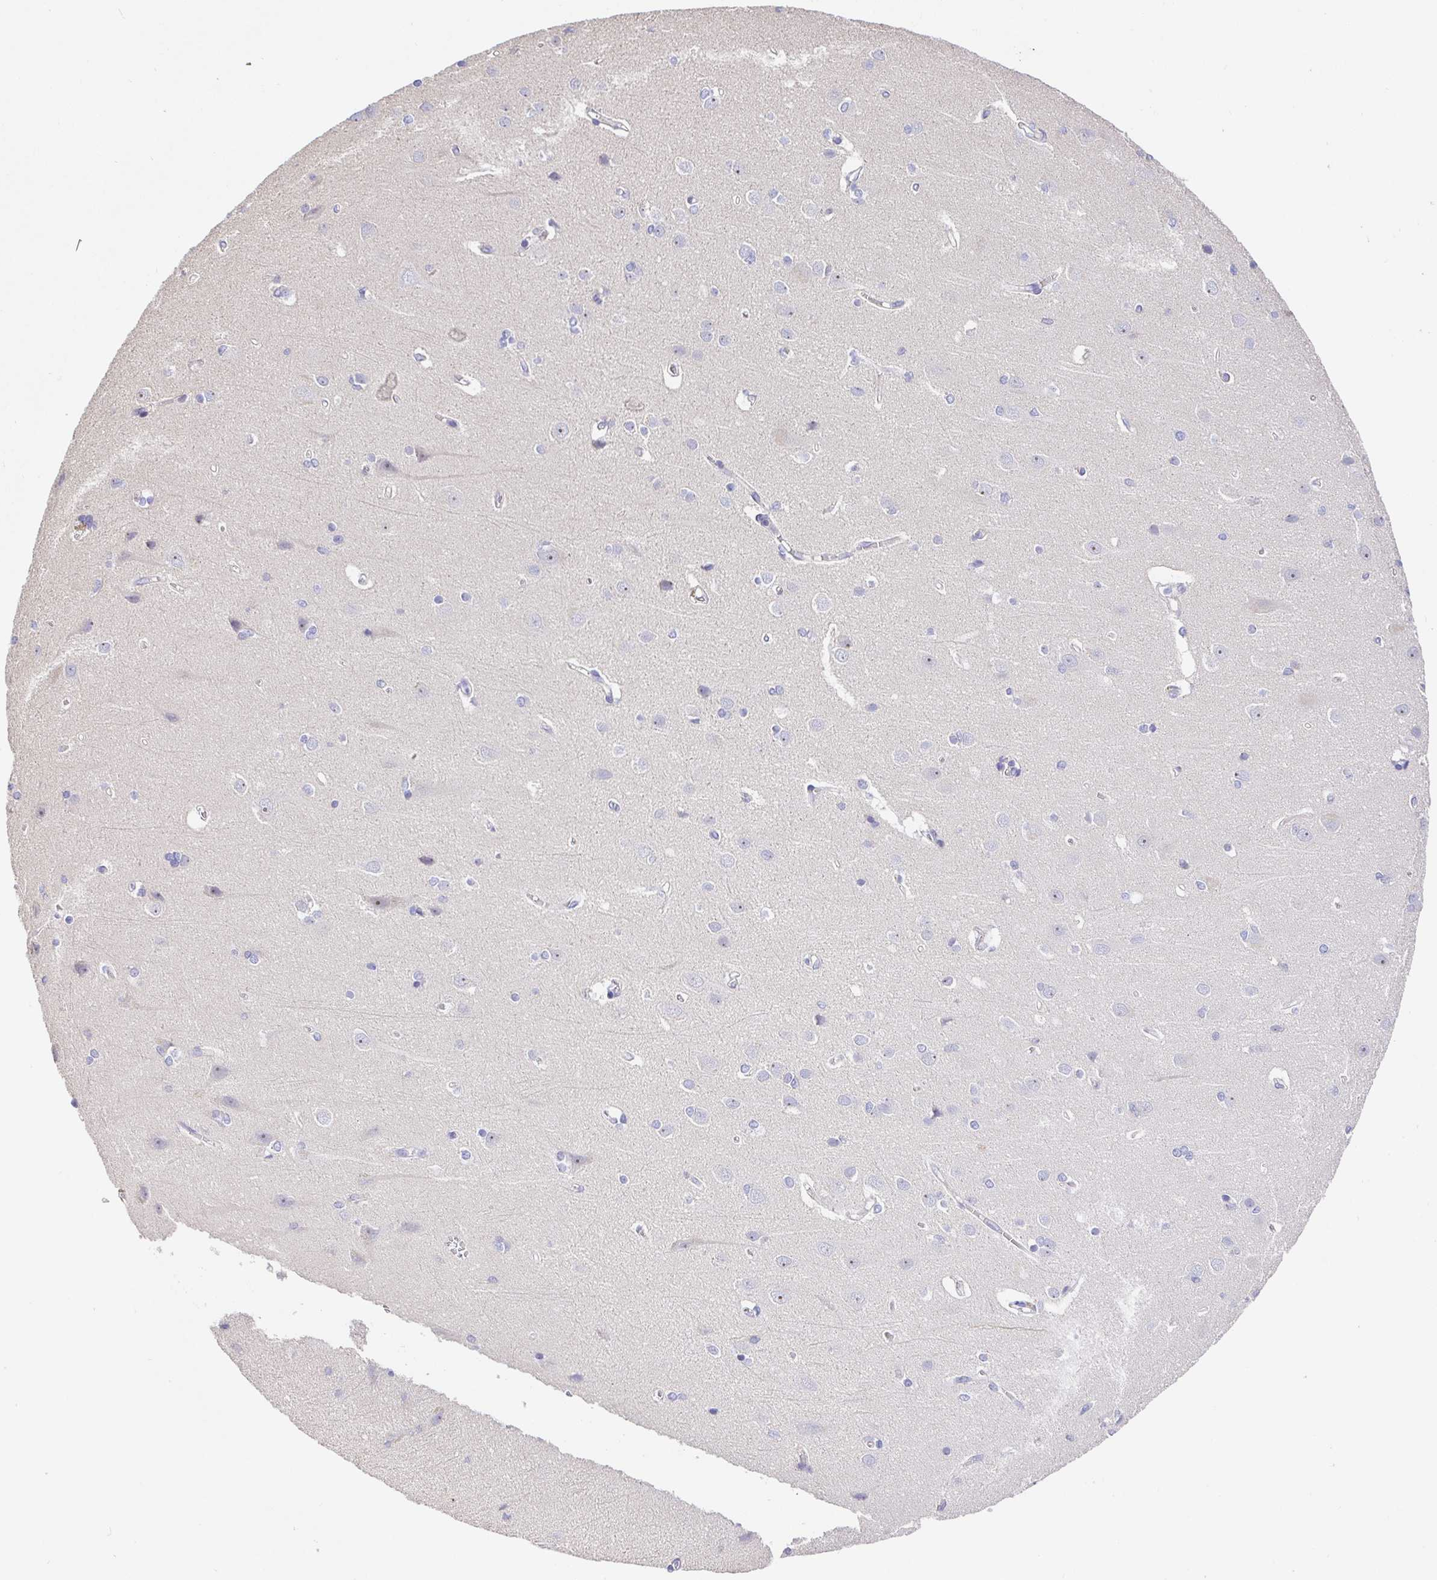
{"staining": {"intensity": "negative", "quantity": "none", "location": "none"}, "tissue": "cerebral cortex", "cell_type": "Endothelial cells", "image_type": "normal", "snomed": [{"axis": "morphology", "description": "Normal tissue, NOS"}, {"axis": "topography", "description": "Cerebral cortex"}], "caption": "Endothelial cells are negative for brown protein staining in normal cerebral cortex. The staining is performed using DAB brown chromogen with nuclei counter-stained in using hematoxylin.", "gene": "TIMELESS", "patient": {"sex": "male", "age": 37}}